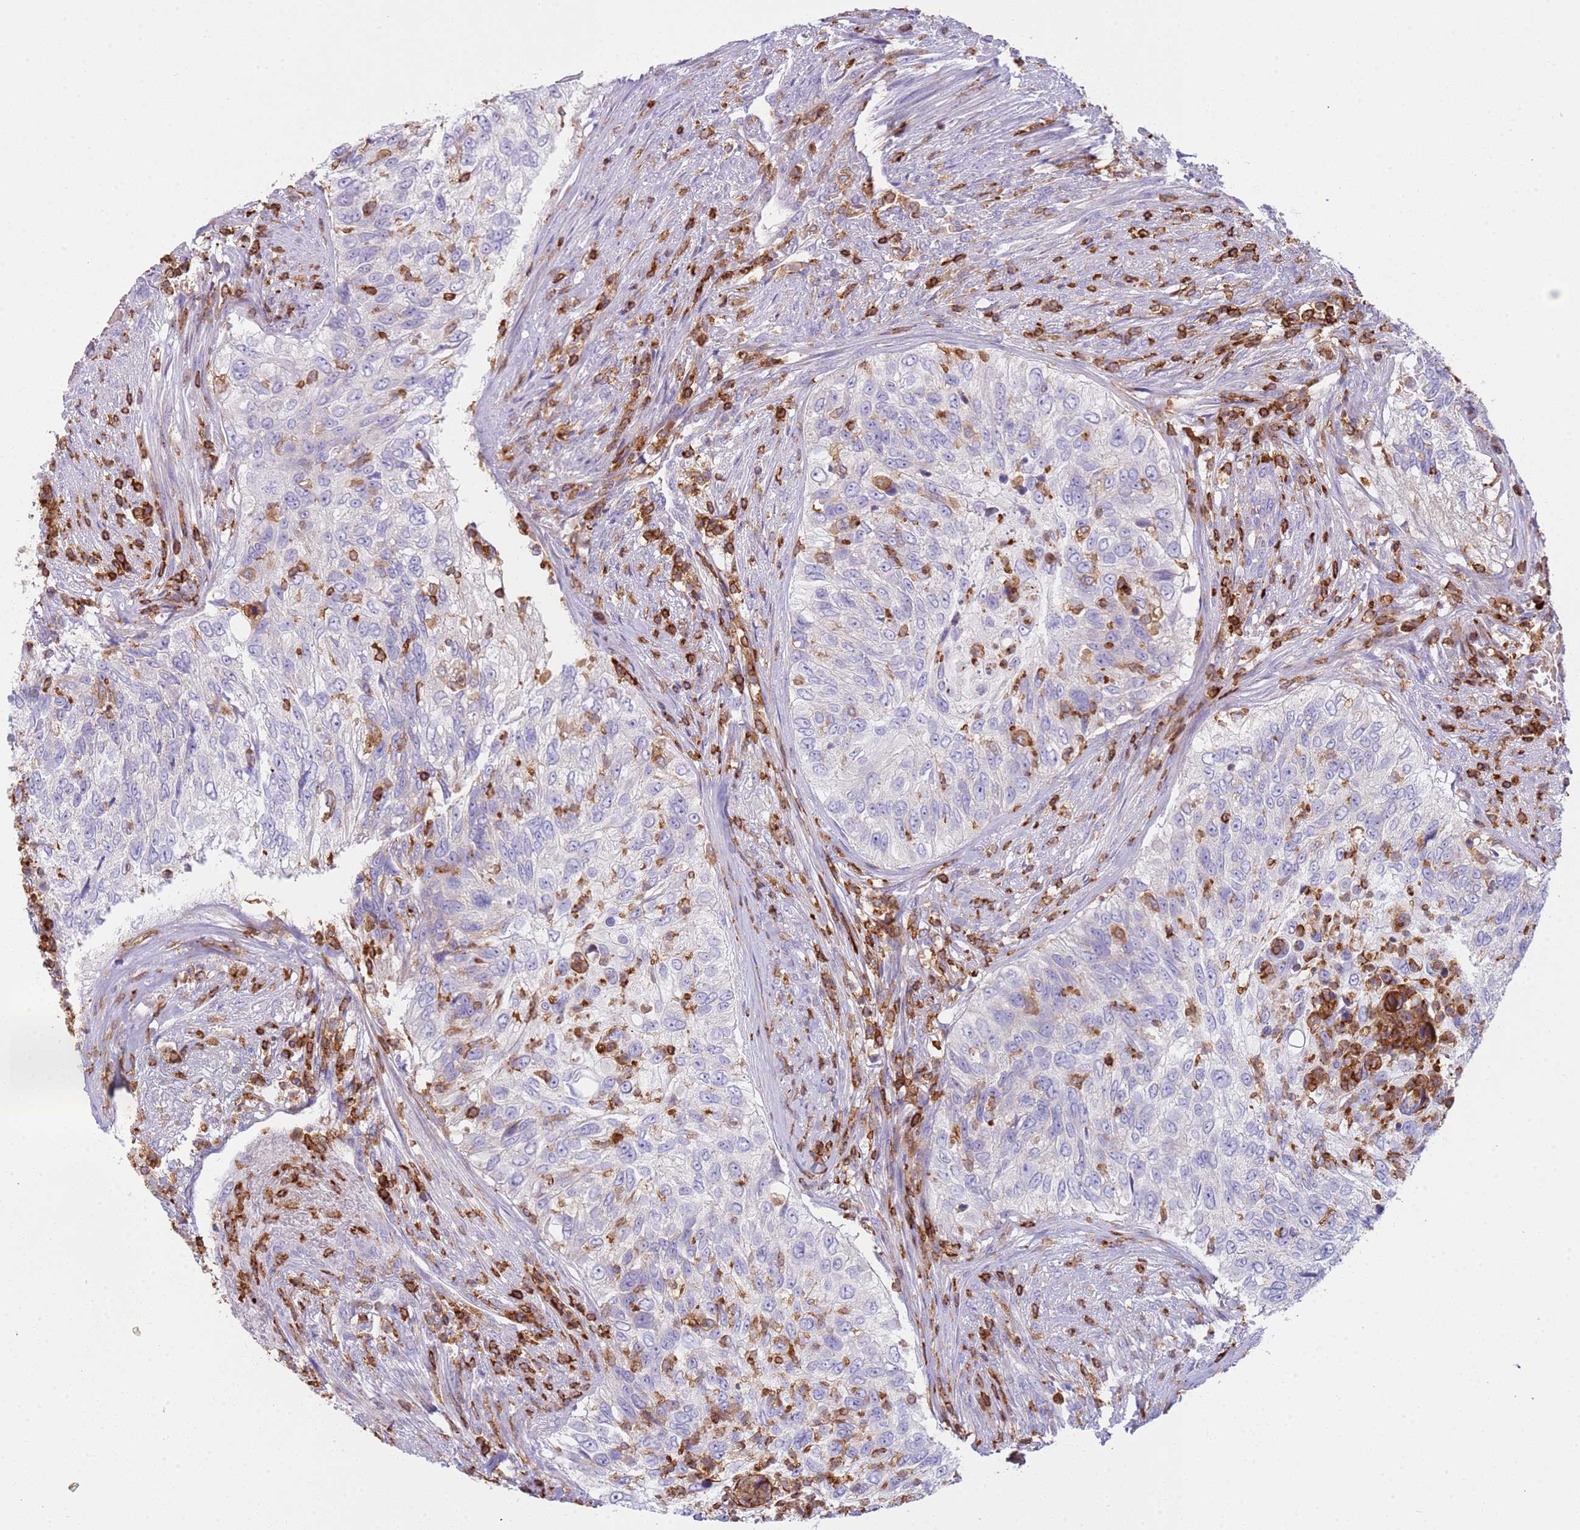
{"staining": {"intensity": "moderate", "quantity": "<25%", "location": "cytoplasmic/membranous"}, "tissue": "urothelial cancer", "cell_type": "Tumor cells", "image_type": "cancer", "snomed": [{"axis": "morphology", "description": "Urothelial carcinoma, High grade"}, {"axis": "topography", "description": "Urinary bladder"}], "caption": "A photomicrograph showing moderate cytoplasmic/membranous expression in approximately <25% of tumor cells in high-grade urothelial carcinoma, as visualized by brown immunohistochemical staining.", "gene": "TTPAL", "patient": {"sex": "female", "age": 60}}